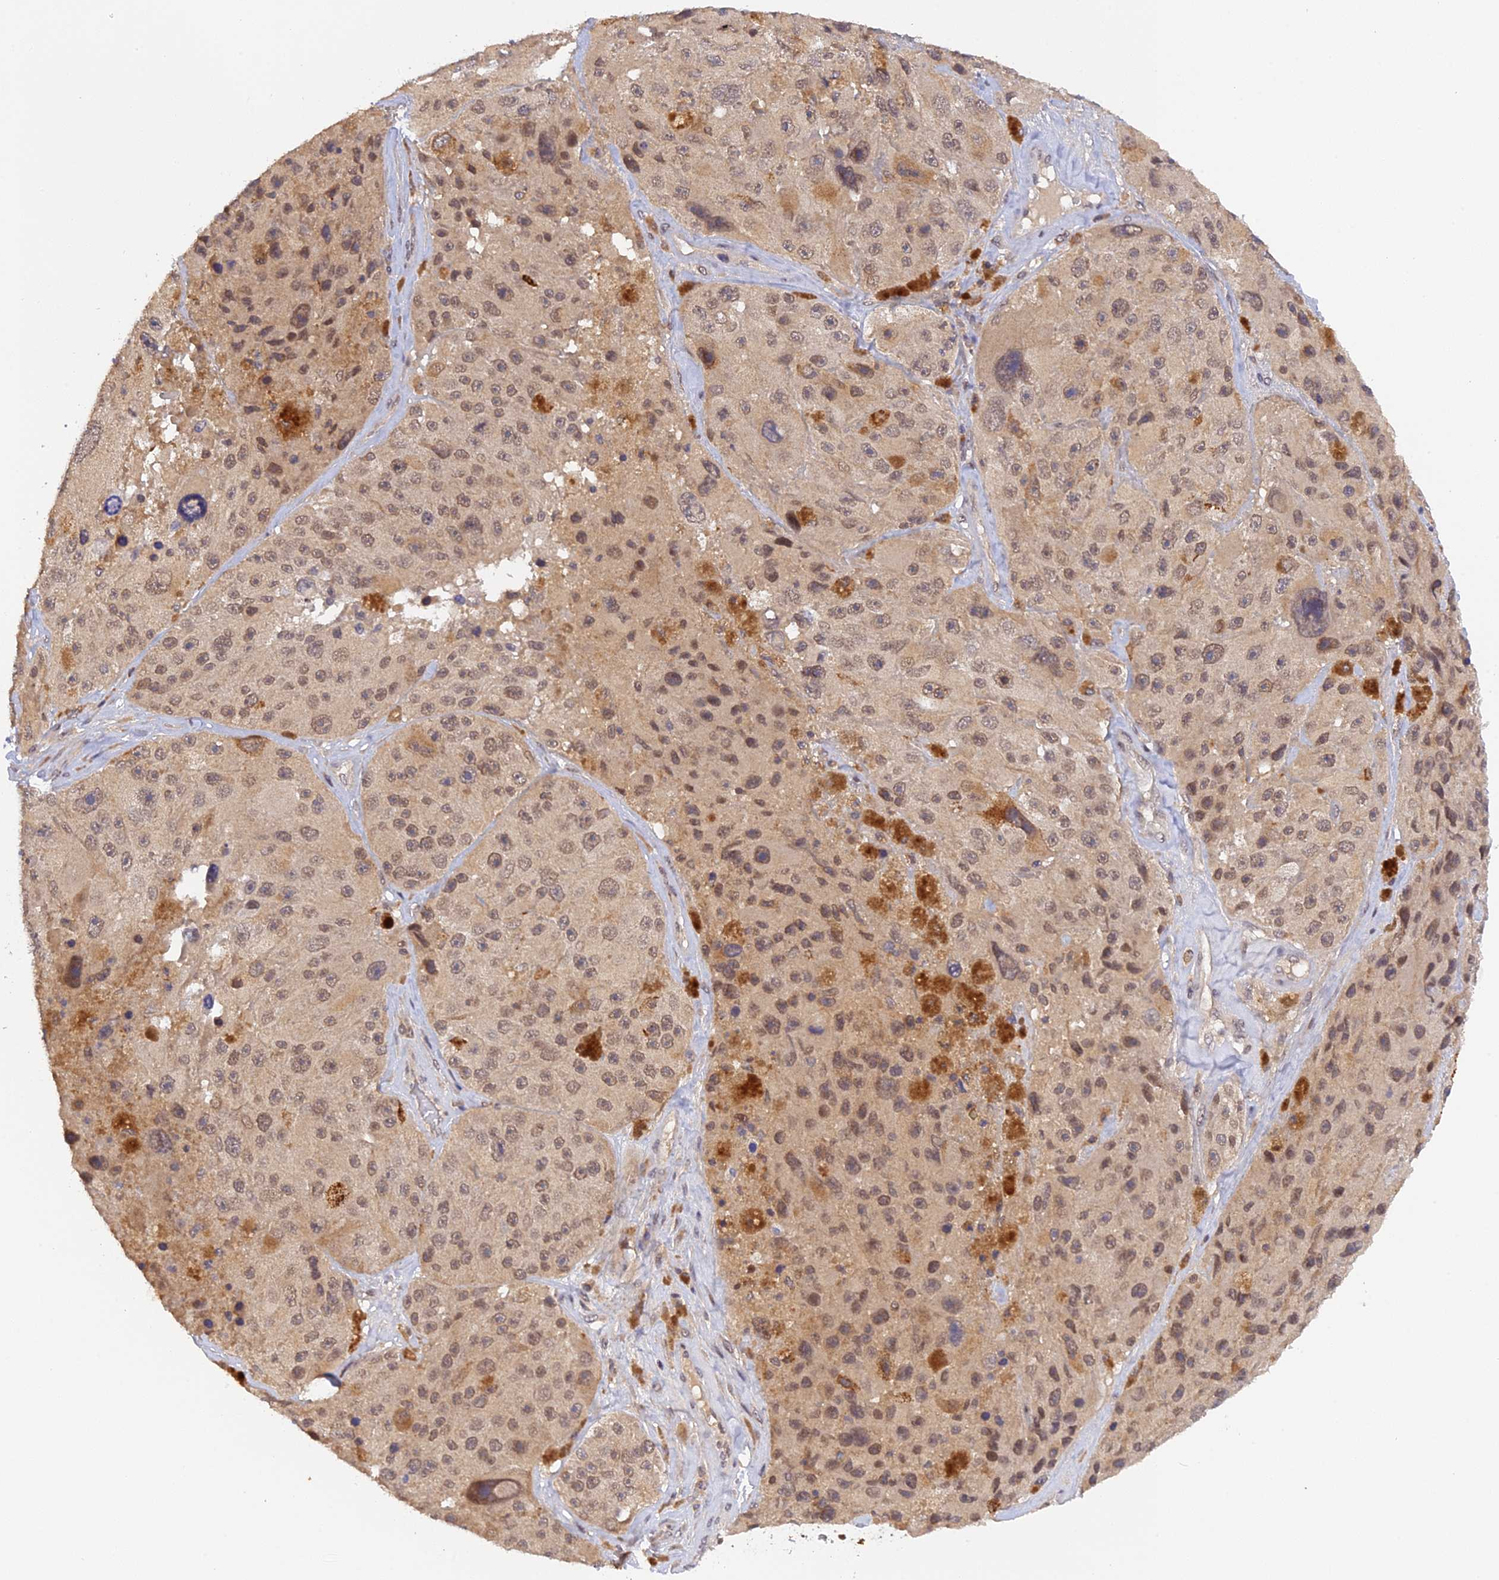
{"staining": {"intensity": "weak", "quantity": "25%-75%", "location": "nuclear"}, "tissue": "melanoma", "cell_type": "Tumor cells", "image_type": "cancer", "snomed": [{"axis": "morphology", "description": "Malignant melanoma, Metastatic site"}, {"axis": "topography", "description": "Lymph node"}], "caption": "Immunohistochemical staining of melanoma shows low levels of weak nuclear protein positivity in approximately 25%-75% of tumor cells.", "gene": "ZNF436", "patient": {"sex": "male", "age": 62}}